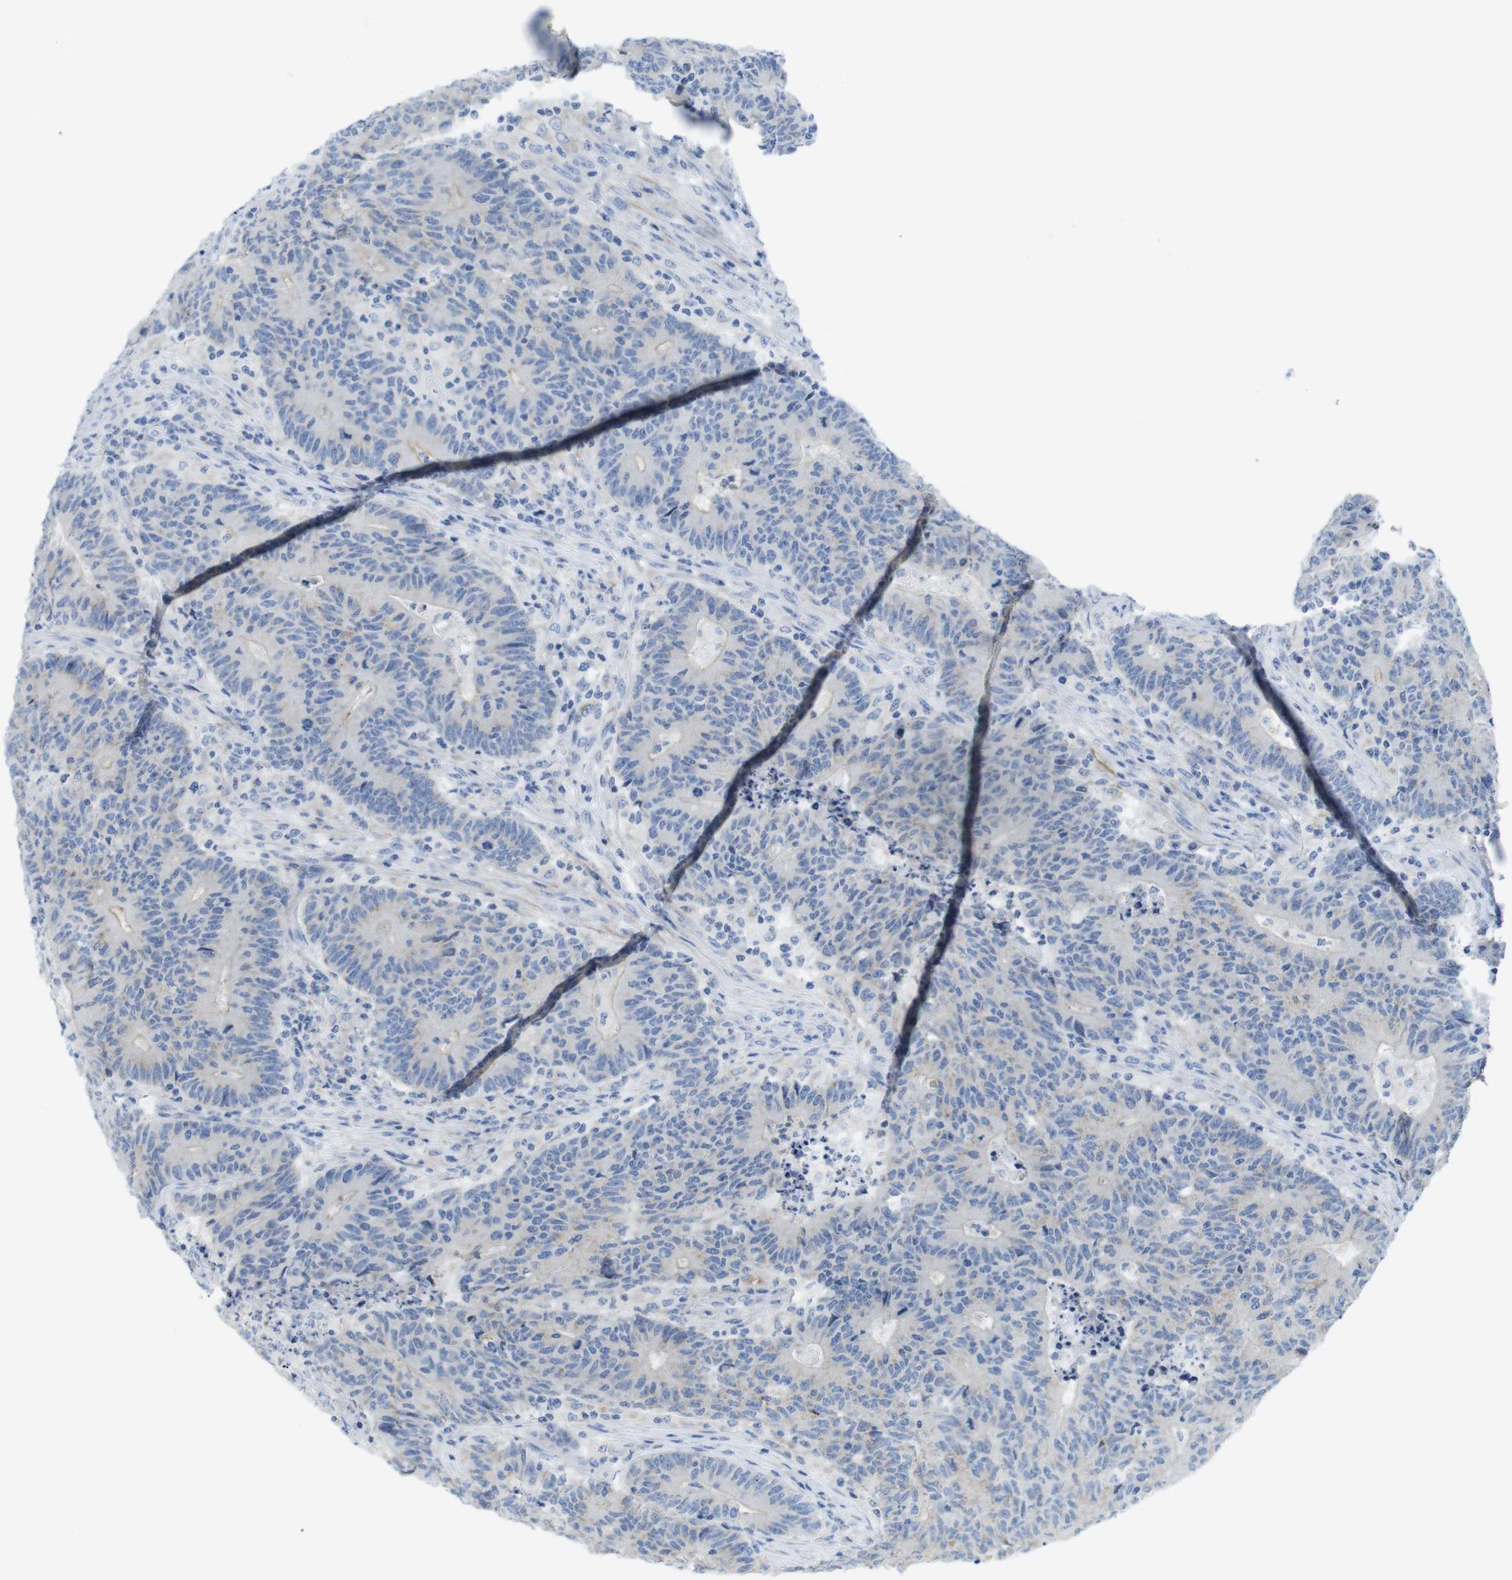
{"staining": {"intensity": "weak", "quantity": "<25%", "location": "cytoplasmic/membranous"}, "tissue": "colorectal cancer", "cell_type": "Tumor cells", "image_type": "cancer", "snomed": [{"axis": "morphology", "description": "Normal tissue, NOS"}, {"axis": "morphology", "description": "Adenocarcinoma, NOS"}, {"axis": "topography", "description": "Colon"}], "caption": "Colorectal cancer was stained to show a protein in brown. There is no significant positivity in tumor cells. Nuclei are stained in blue.", "gene": "ASIC5", "patient": {"sex": "female", "age": 75}}